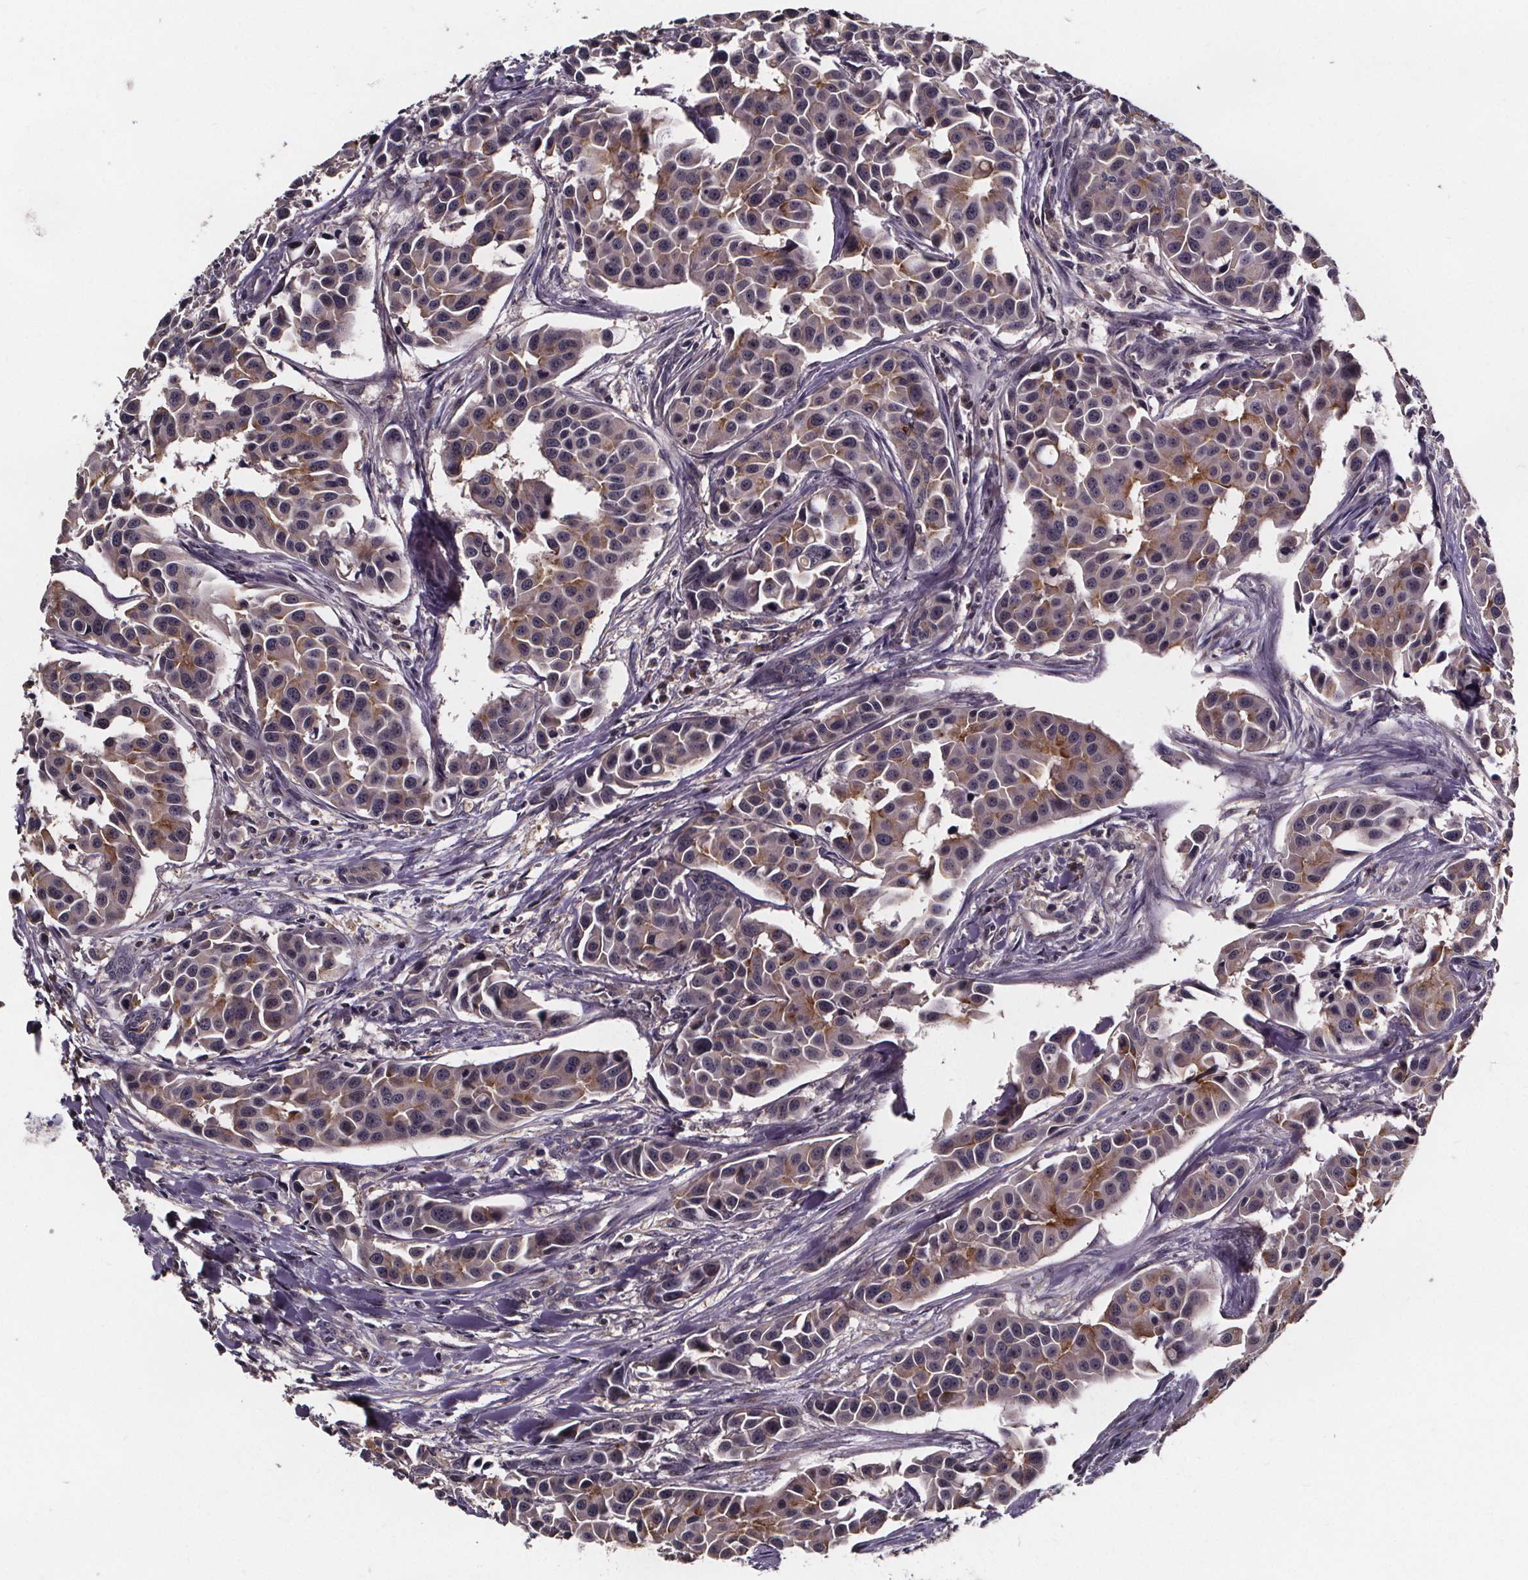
{"staining": {"intensity": "weak", "quantity": "25%-75%", "location": "cytoplasmic/membranous"}, "tissue": "head and neck cancer", "cell_type": "Tumor cells", "image_type": "cancer", "snomed": [{"axis": "morphology", "description": "Adenocarcinoma, NOS"}, {"axis": "topography", "description": "Head-Neck"}], "caption": "Protein staining exhibits weak cytoplasmic/membranous positivity in approximately 25%-75% of tumor cells in head and neck adenocarcinoma. (IHC, brightfield microscopy, high magnification).", "gene": "SMIM1", "patient": {"sex": "male", "age": 76}}